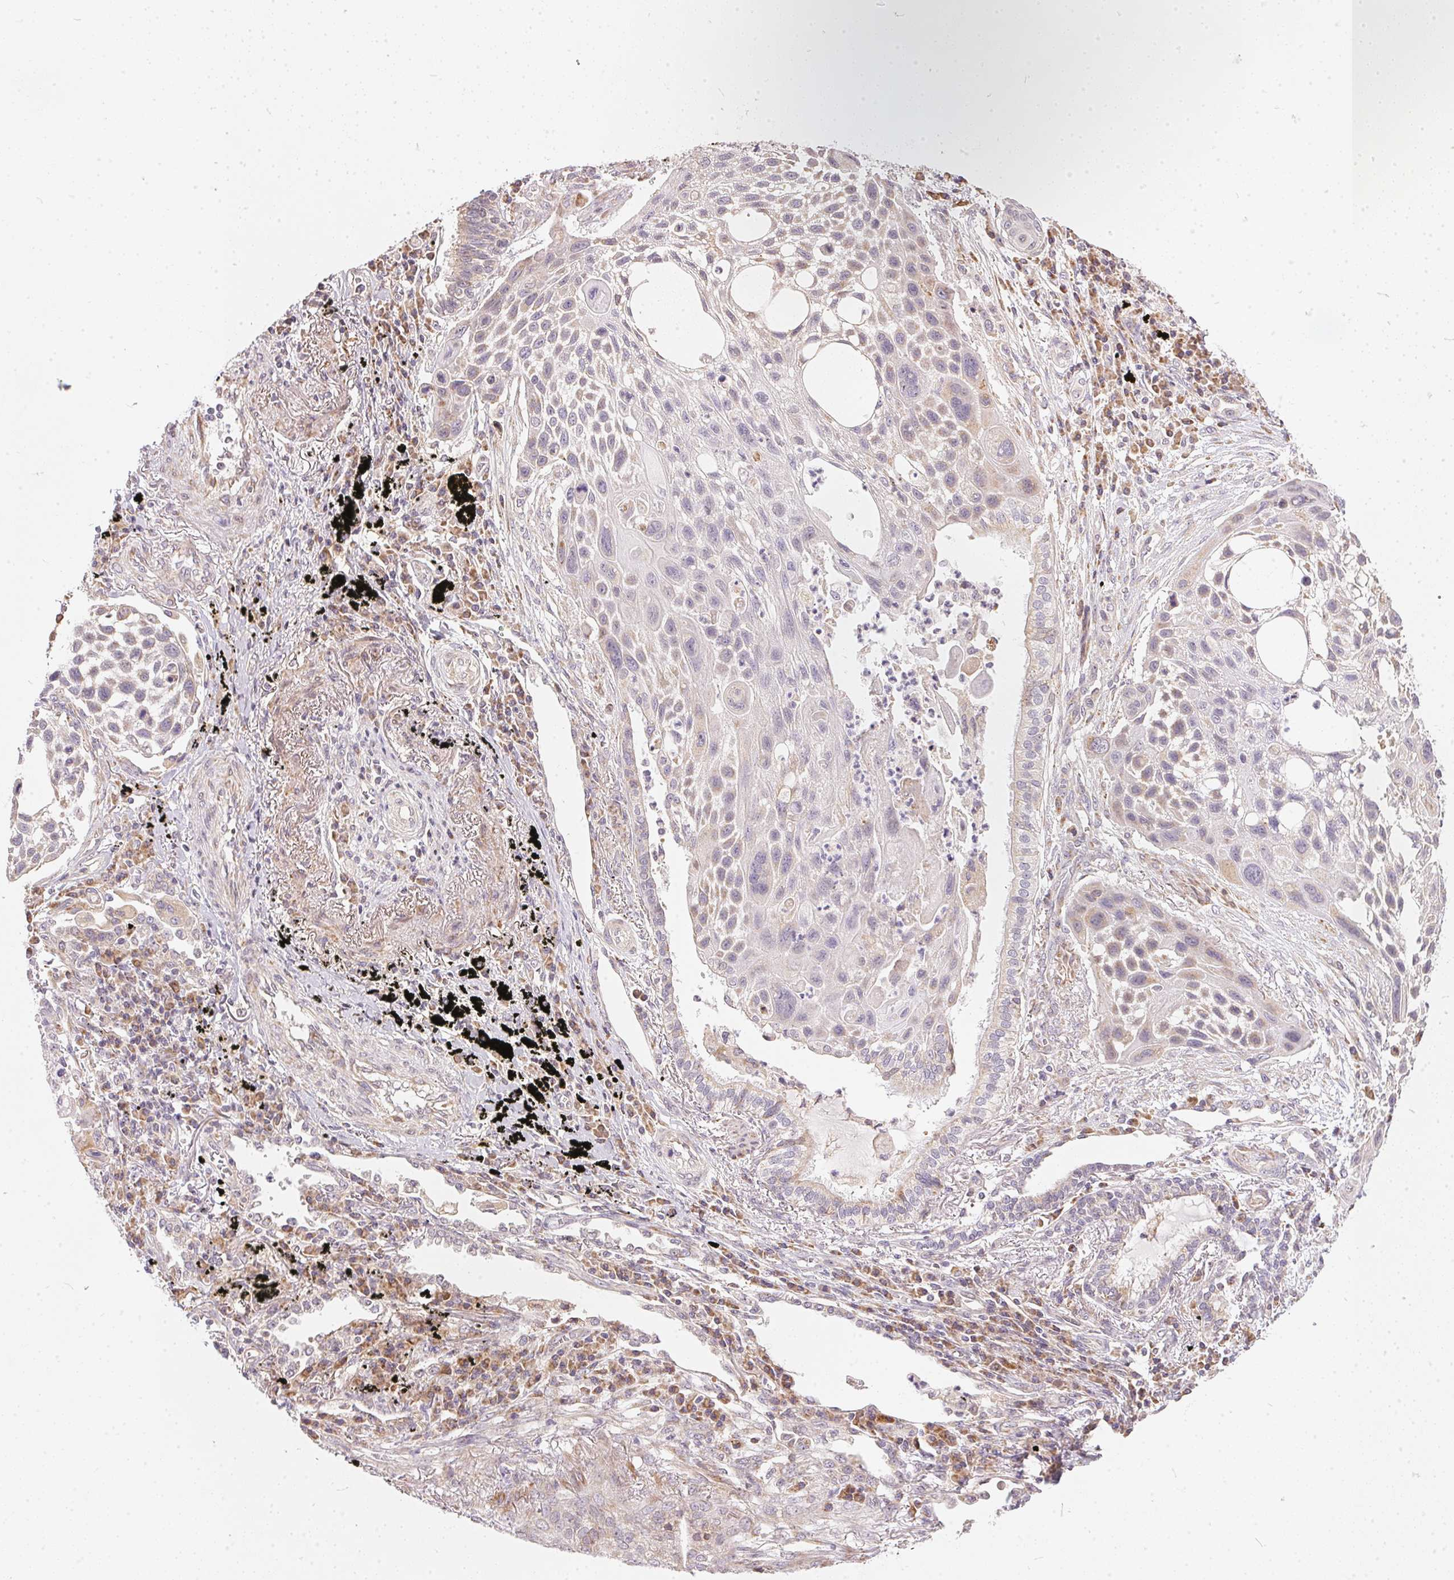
{"staining": {"intensity": "negative", "quantity": "none", "location": "none"}, "tissue": "lung cancer", "cell_type": "Tumor cells", "image_type": "cancer", "snomed": [{"axis": "morphology", "description": "Squamous cell carcinoma, NOS"}, {"axis": "topography", "description": "Lung"}], "caption": "This is an IHC photomicrograph of human squamous cell carcinoma (lung). There is no expression in tumor cells.", "gene": "VWA5B2", "patient": {"sex": "male", "age": 78}}